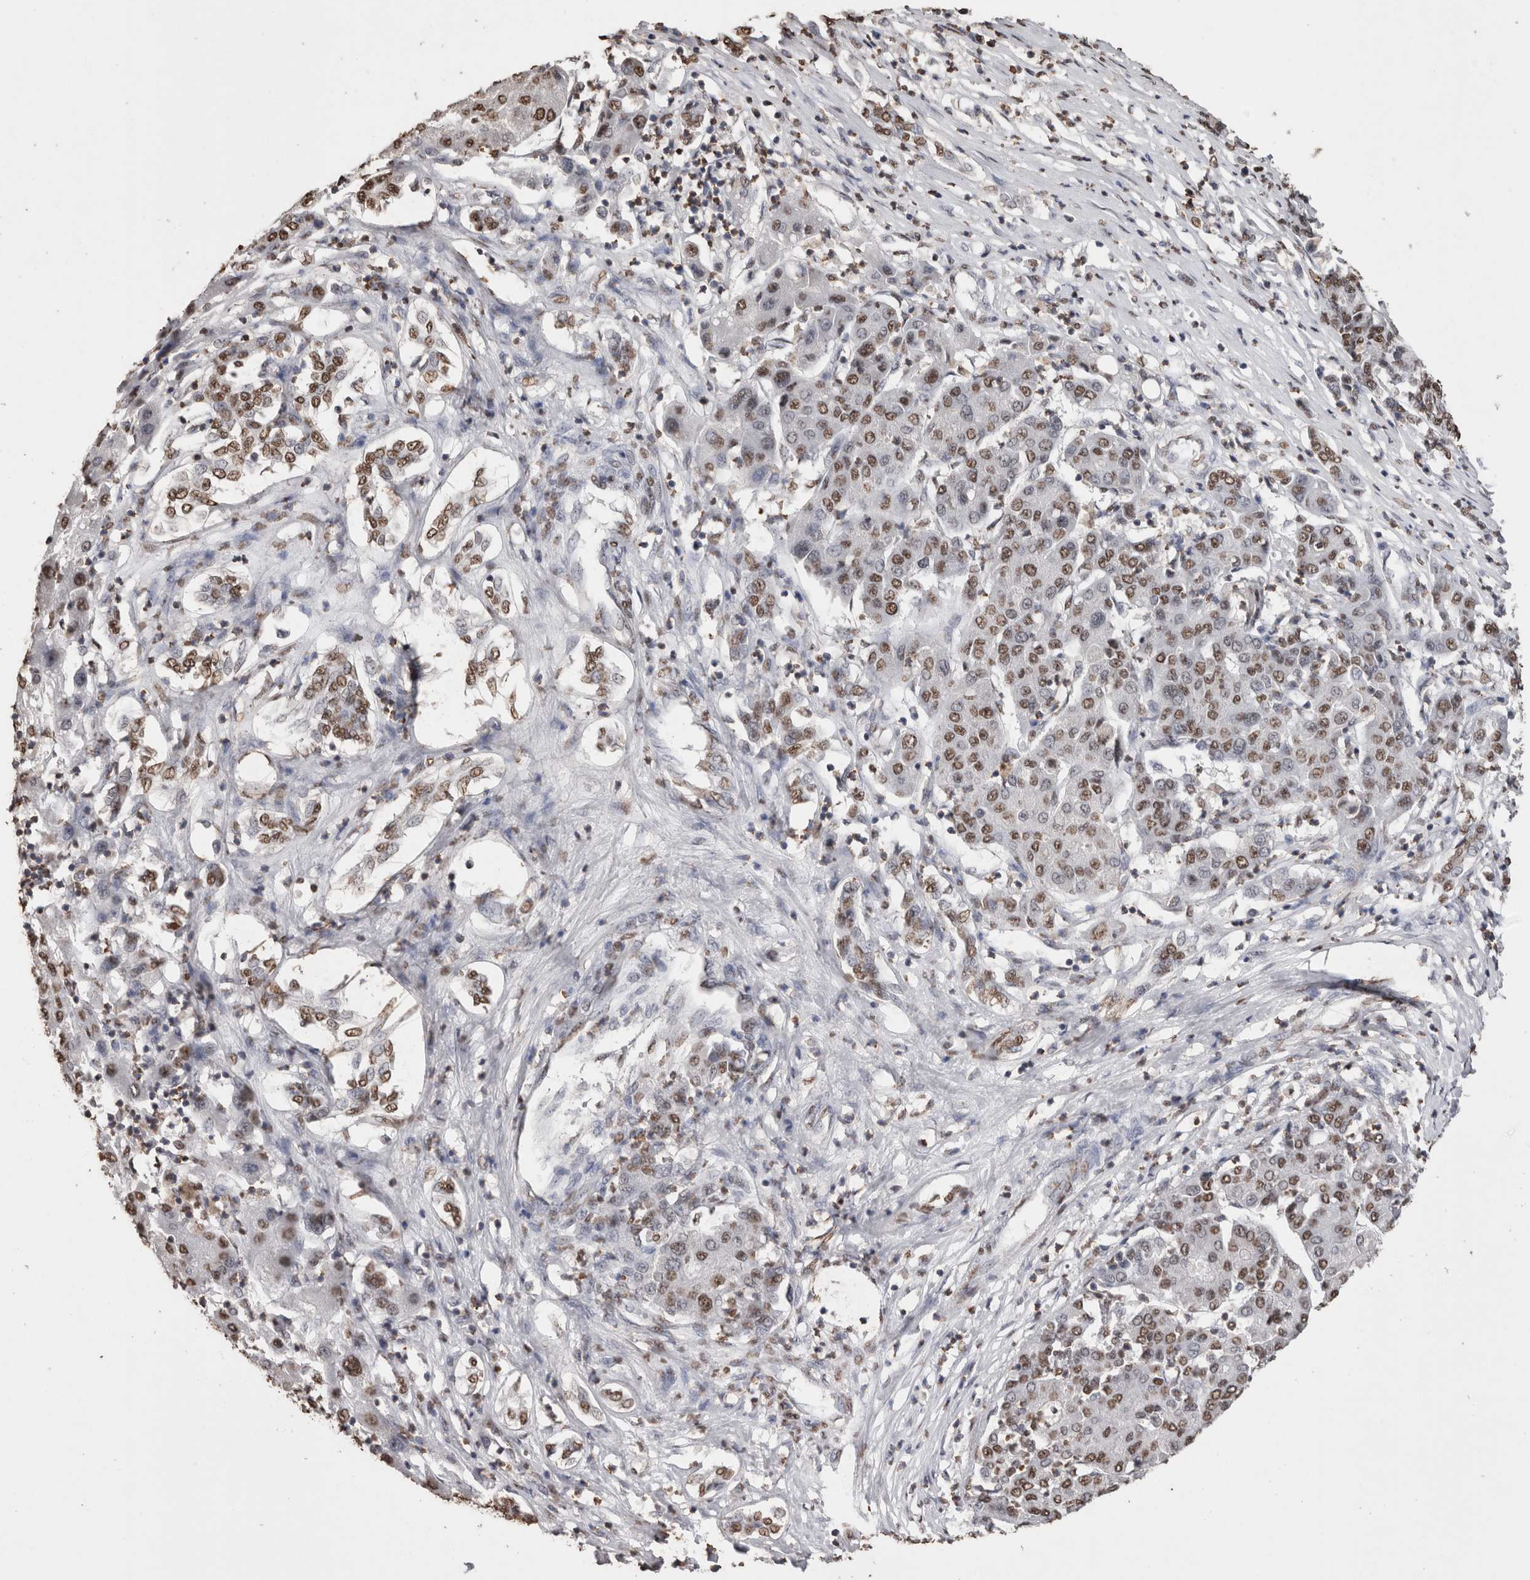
{"staining": {"intensity": "moderate", "quantity": ">75%", "location": "nuclear"}, "tissue": "liver cancer", "cell_type": "Tumor cells", "image_type": "cancer", "snomed": [{"axis": "morphology", "description": "Carcinoma, Hepatocellular, NOS"}, {"axis": "topography", "description": "Liver"}], "caption": "The image displays a brown stain indicating the presence of a protein in the nuclear of tumor cells in liver cancer.", "gene": "NTHL1", "patient": {"sex": "male", "age": 65}}